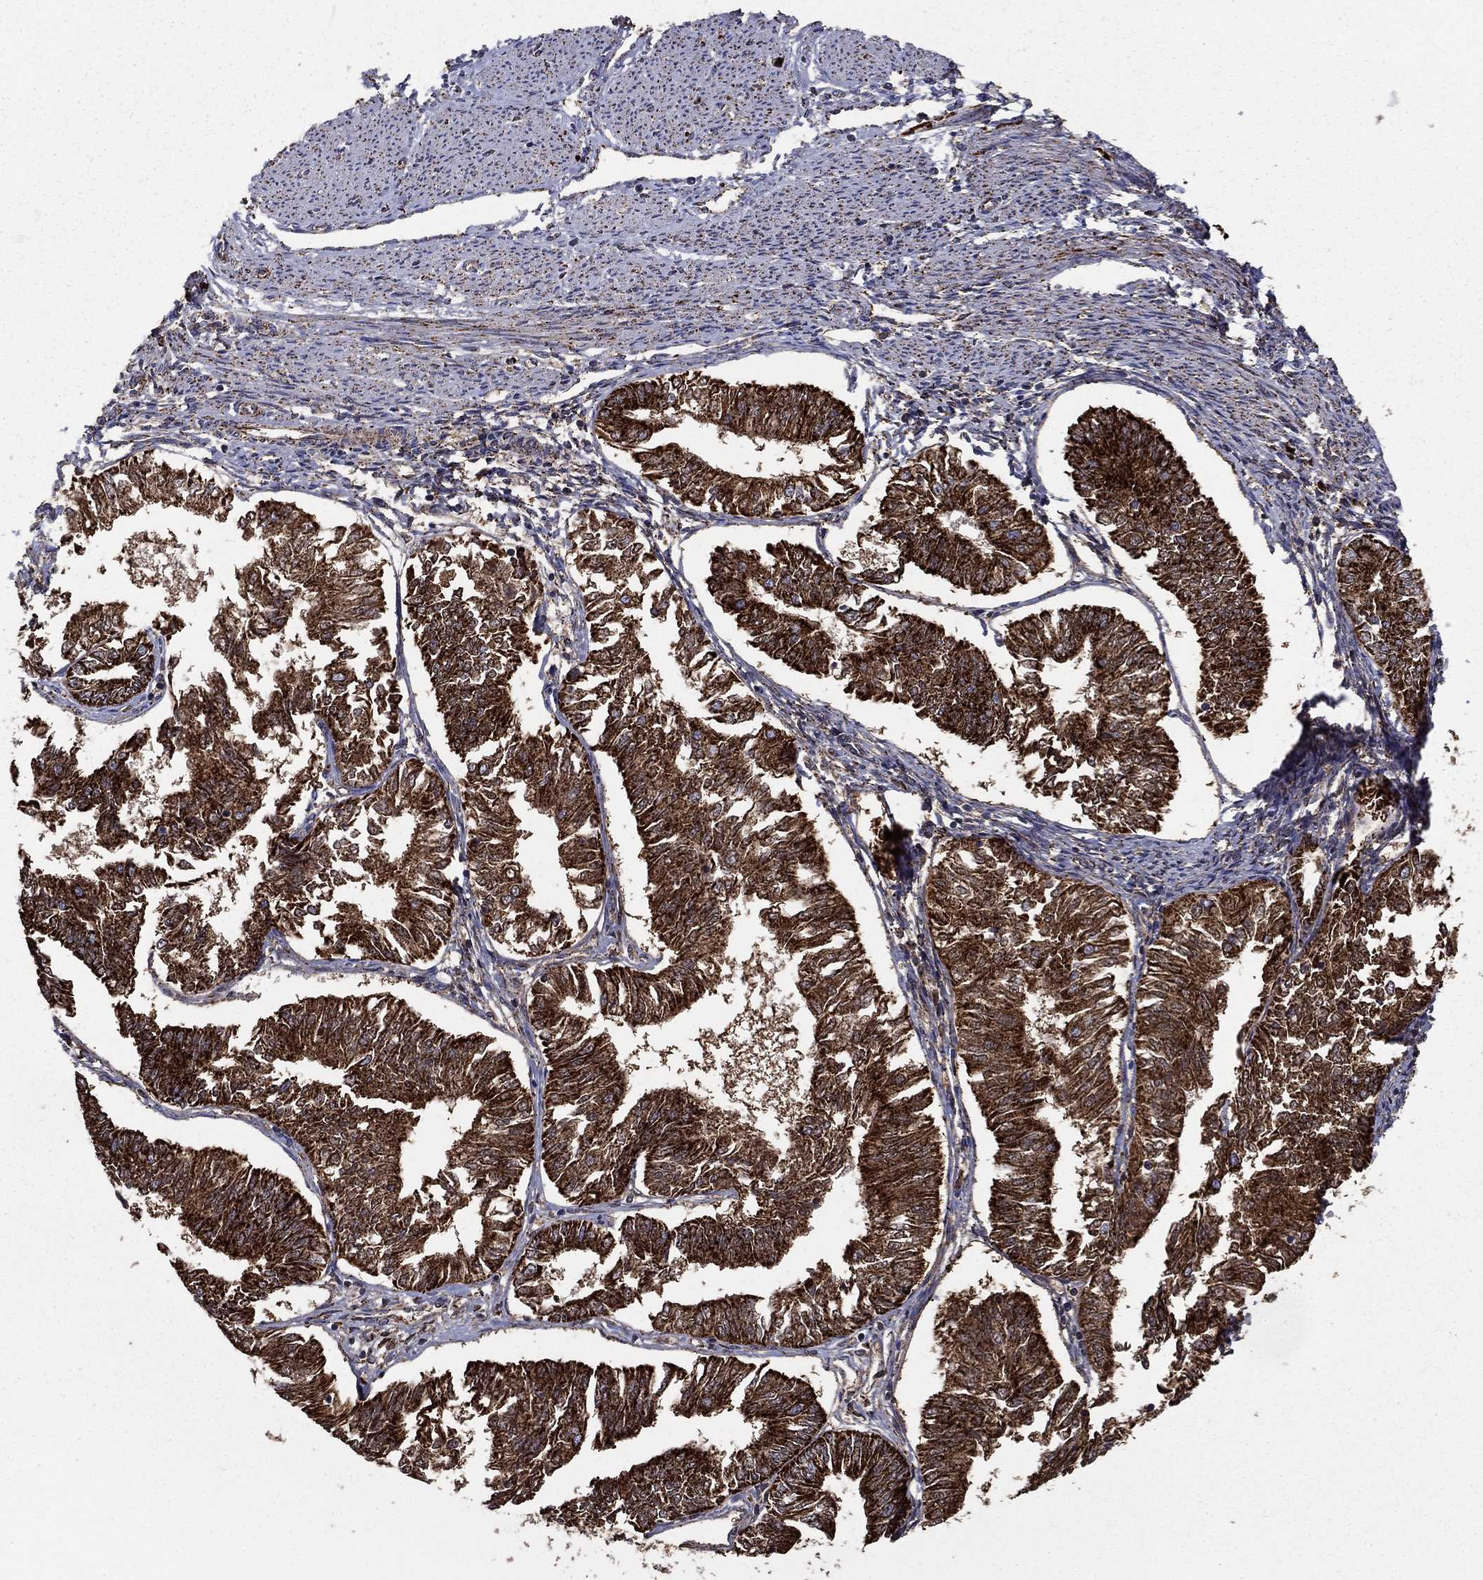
{"staining": {"intensity": "strong", "quantity": ">75%", "location": "cytoplasmic/membranous"}, "tissue": "endometrial cancer", "cell_type": "Tumor cells", "image_type": "cancer", "snomed": [{"axis": "morphology", "description": "Adenocarcinoma, NOS"}, {"axis": "topography", "description": "Endometrium"}], "caption": "Adenocarcinoma (endometrial) stained with DAB IHC reveals high levels of strong cytoplasmic/membranous staining in about >75% of tumor cells. Nuclei are stained in blue.", "gene": "GCSH", "patient": {"sex": "female", "age": 58}}